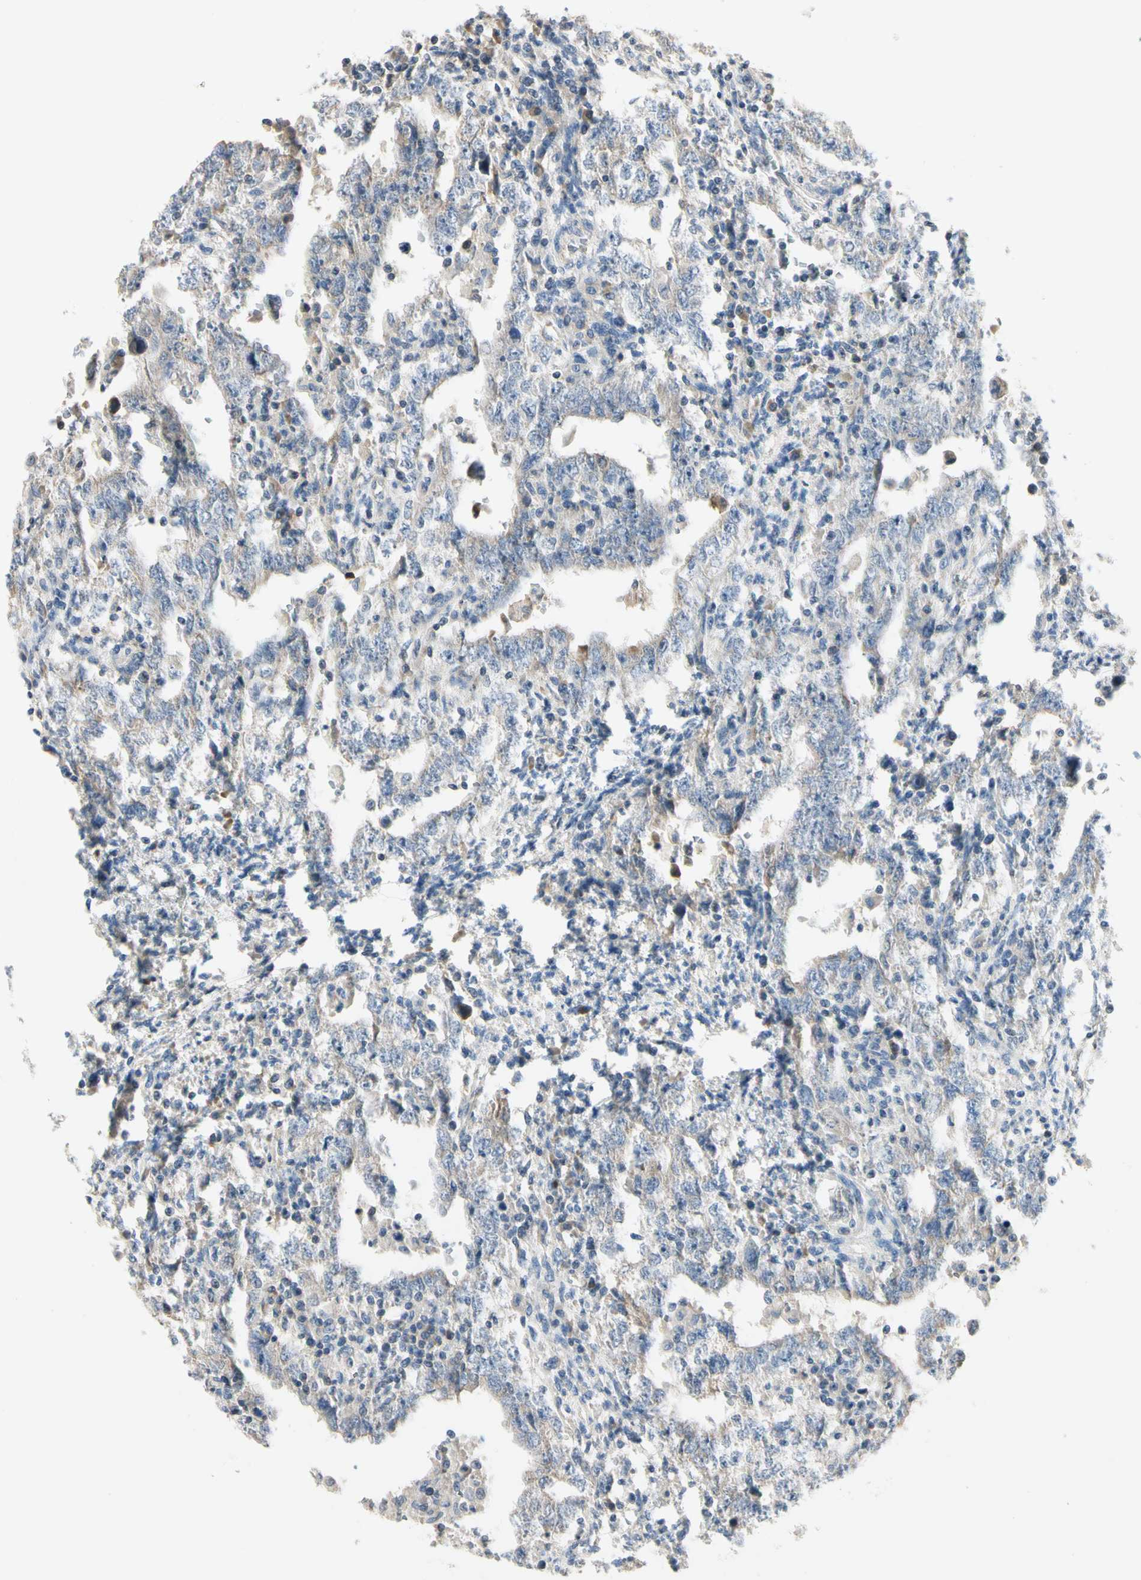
{"staining": {"intensity": "weak", "quantity": "<25%", "location": "cytoplasmic/membranous"}, "tissue": "testis cancer", "cell_type": "Tumor cells", "image_type": "cancer", "snomed": [{"axis": "morphology", "description": "Carcinoma, Embryonal, NOS"}, {"axis": "topography", "description": "Testis"}], "caption": "Tumor cells are negative for protein expression in human testis cancer.", "gene": "GPR153", "patient": {"sex": "male", "age": 26}}